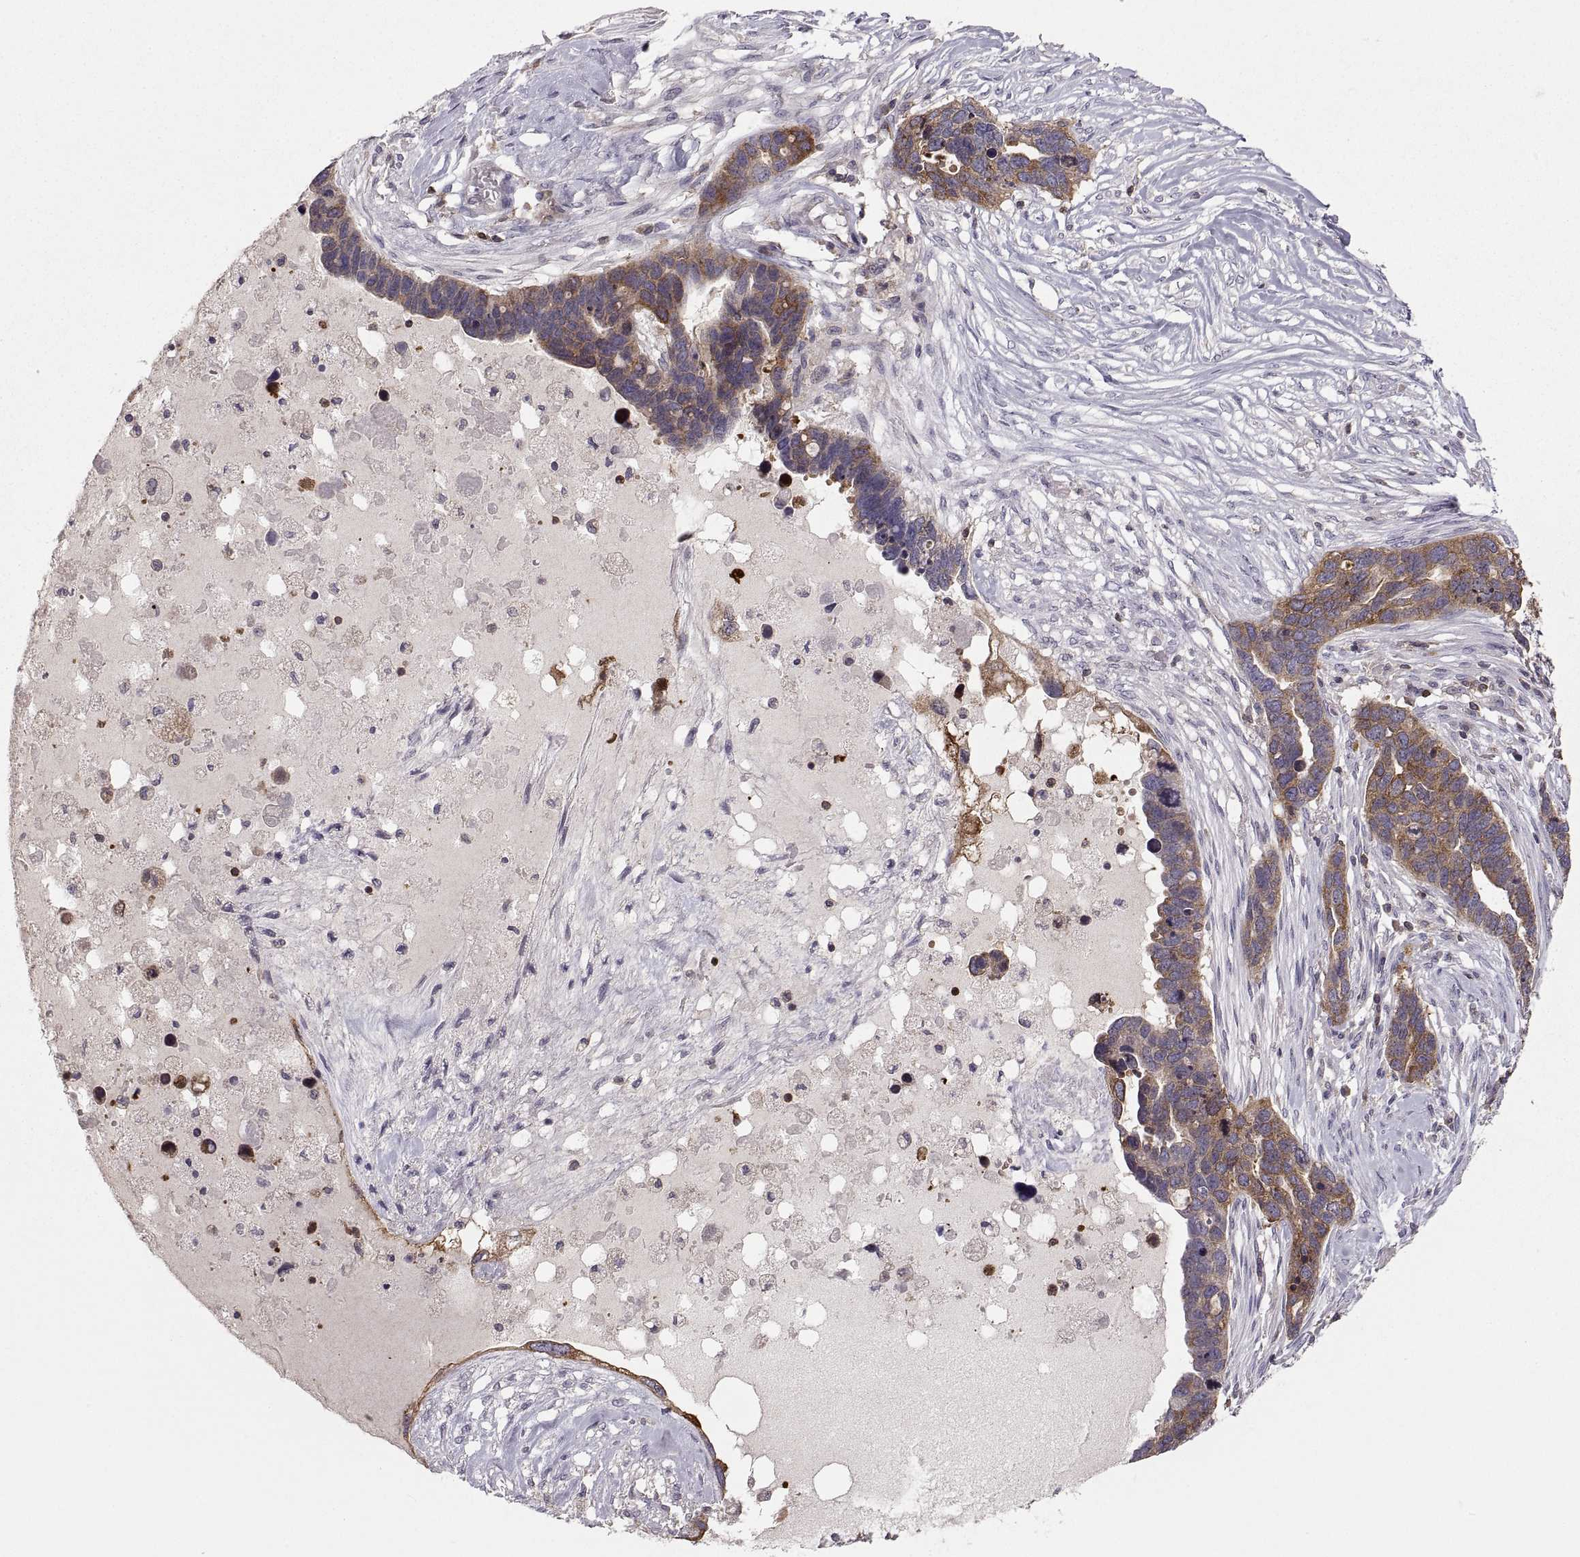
{"staining": {"intensity": "strong", "quantity": "<25%", "location": "cytoplasmic/membranous"}, "tissue": "ovarian cancer", "cell_type": "Tumor cells", "image_type": "cancer", "snomed": [{"axis": "morphology", "description": "Cystadenocarcinoma, serous, NOS"}, {"axis": "topography", "description": "Ovary"}], "caption": "About <25% of tumor cells in human ovarian cancer (serous cystadenocarcinoma) demonstrate strong cytoplasmic/membranous protein staining as visualized by brown immunohistochemical staining.", "gene": "EZR", "patient": {"sex": "female", "age": 54}}